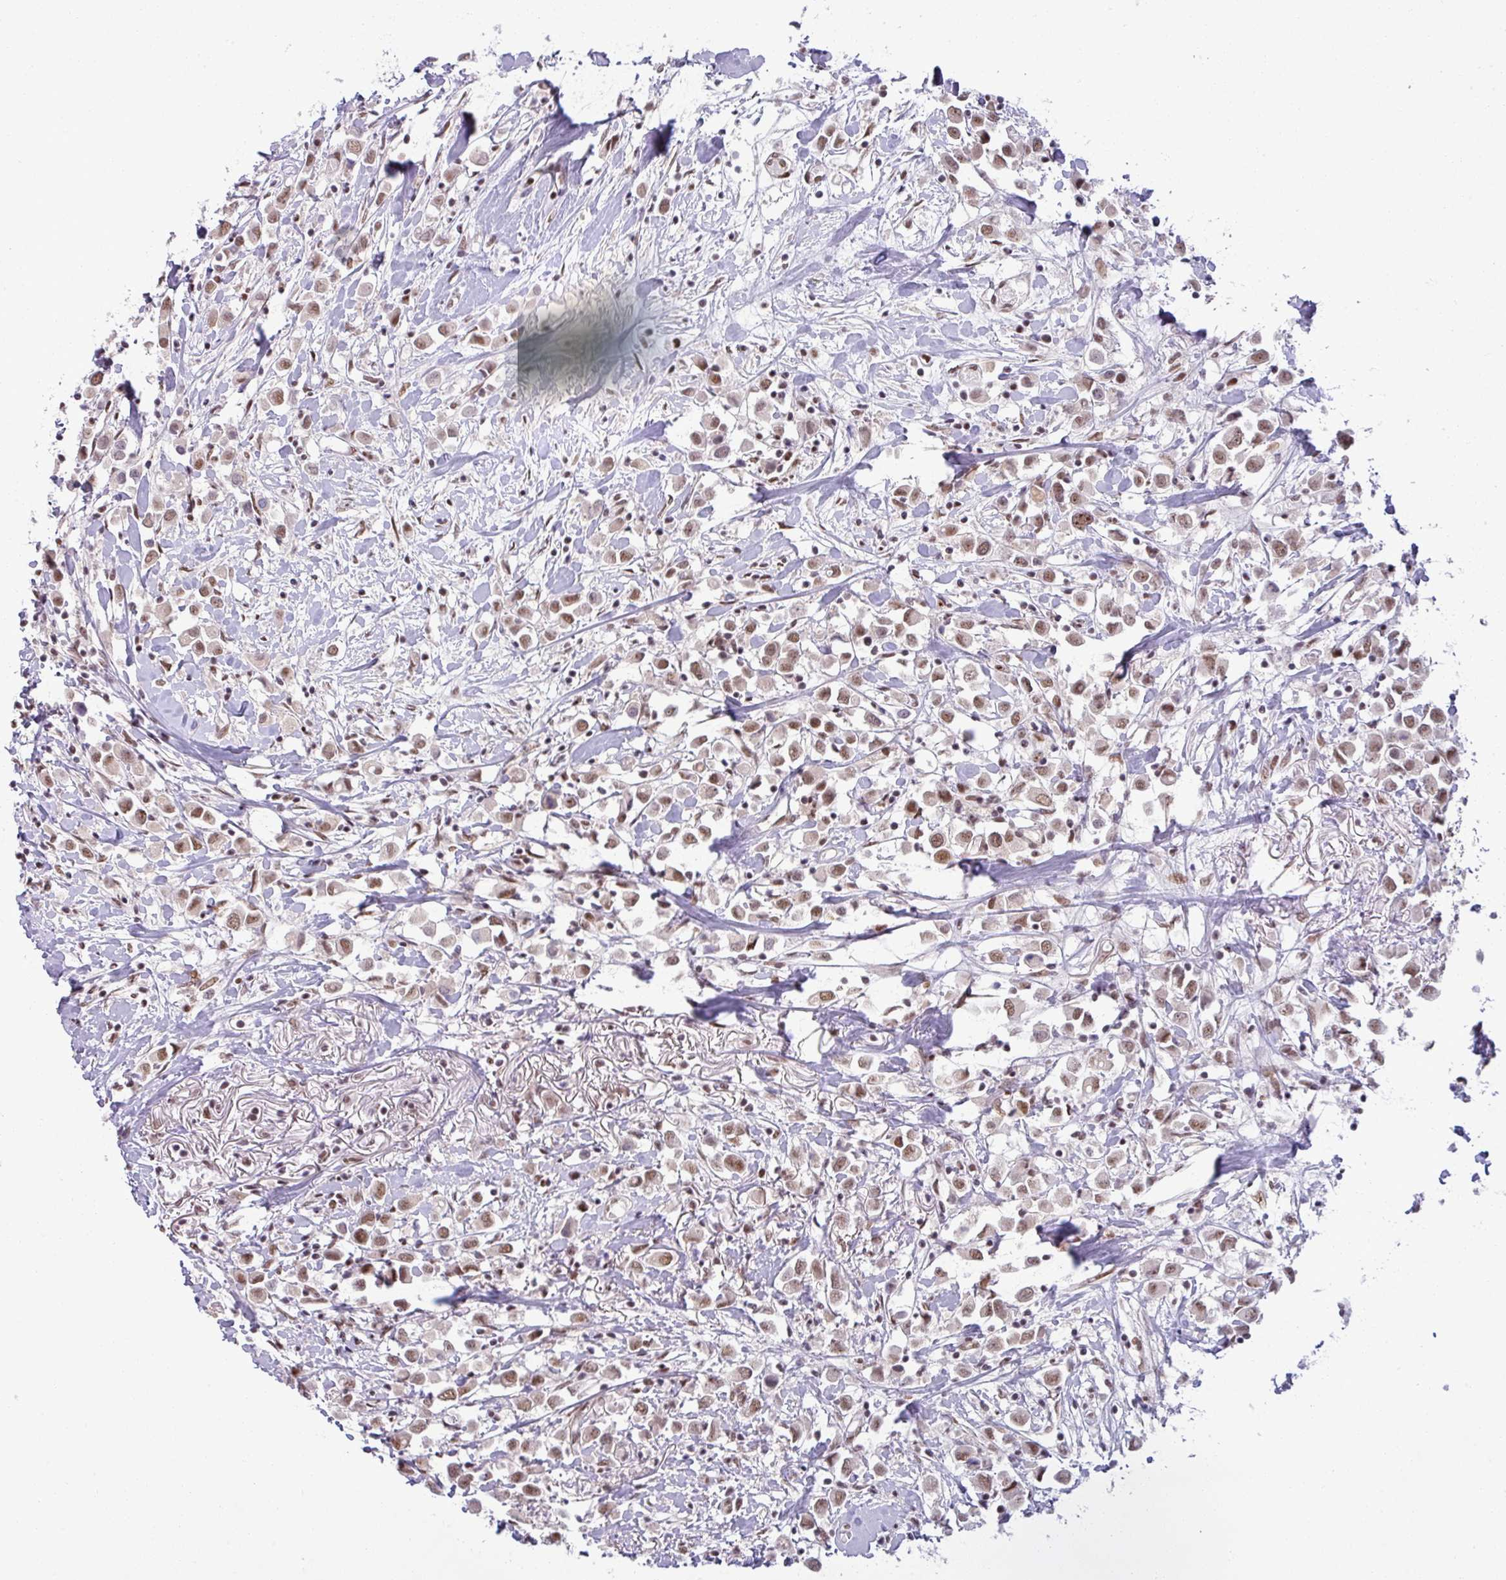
{"staining": {"intensity": "moderate", "quantity": ">75%", "location": "nuclear"}, "tissue": "breast cancer", "cell_type": "Tumor cells", "image_type": "cancer", "snomed": [{"axis": "morphology", "description": "Duct carcinoma"}, {"axis": "topography", "description": "Breast"}], "caption": "Protein expression analysis of invasive ductal carcinoma (breast) shows moderate nuclear staining in approximately >75% of tumor cells.", "gene": "PTPN20", "patient": {"sex": "female", "age": 61}}